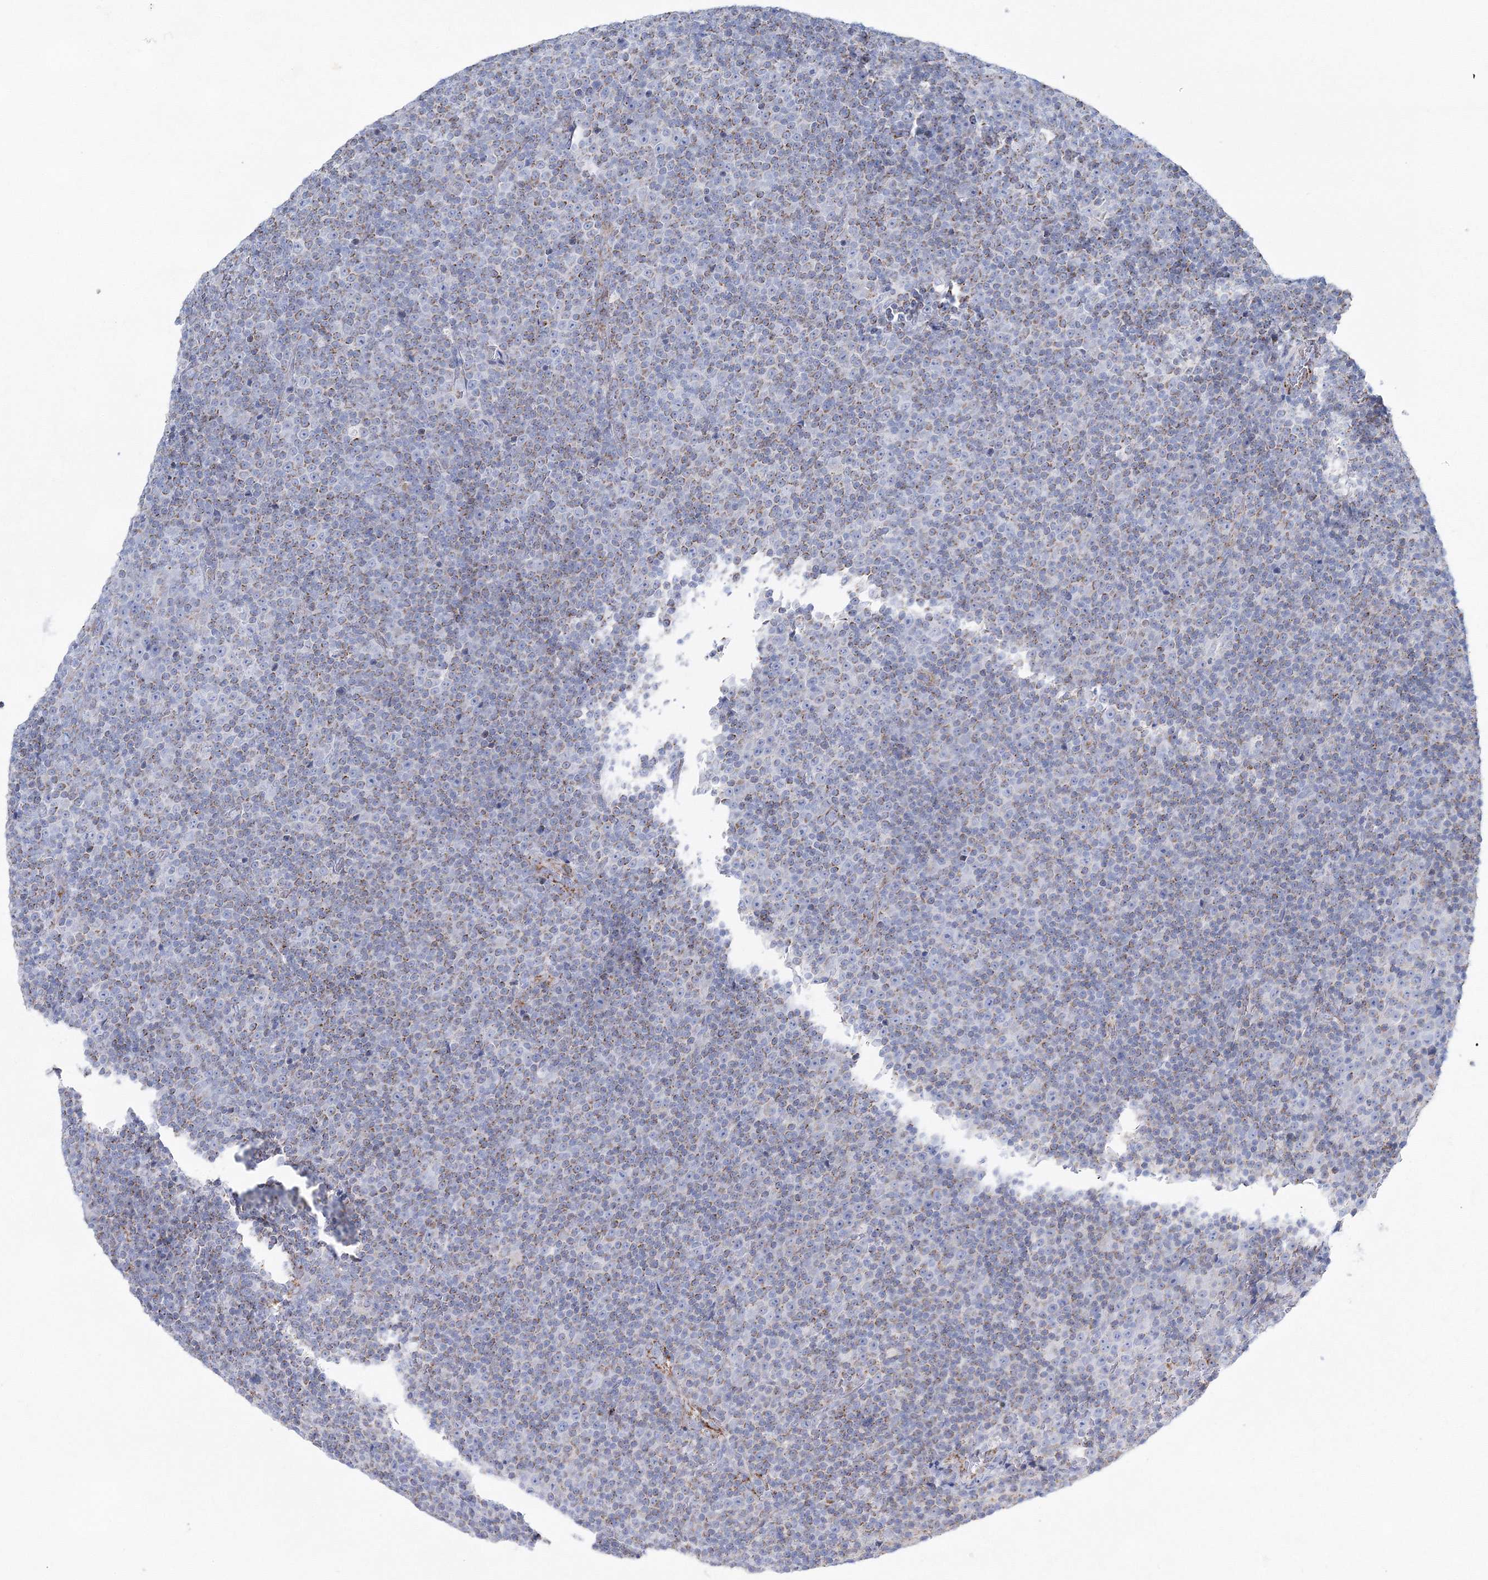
{"staining": {"intensity": "weak", "quantity": ">75%", "location": "cytoplasmic/membranous"}, "tissue": "lymphoma", "cell_type": "Tumor cells", "image_type": "cancer", "snomed": [{"axis": "morphology", "description": "Malignant lymphoma, non-Hodgkin's type, Low grade"}, {"axis": "topography", "description": "Lymph node"}], "caption": "Immunohistochemistry (IHC) histopathology image of low-grade malignant lymphoma, non-Hodgkin's type stained for a protein (brown), which shows low levels of weak cytoplasmic/membranous staining in about >75% of tumor cells.", "gene": "HIBCH", "patient": {"sex": "female", "age": 67}}